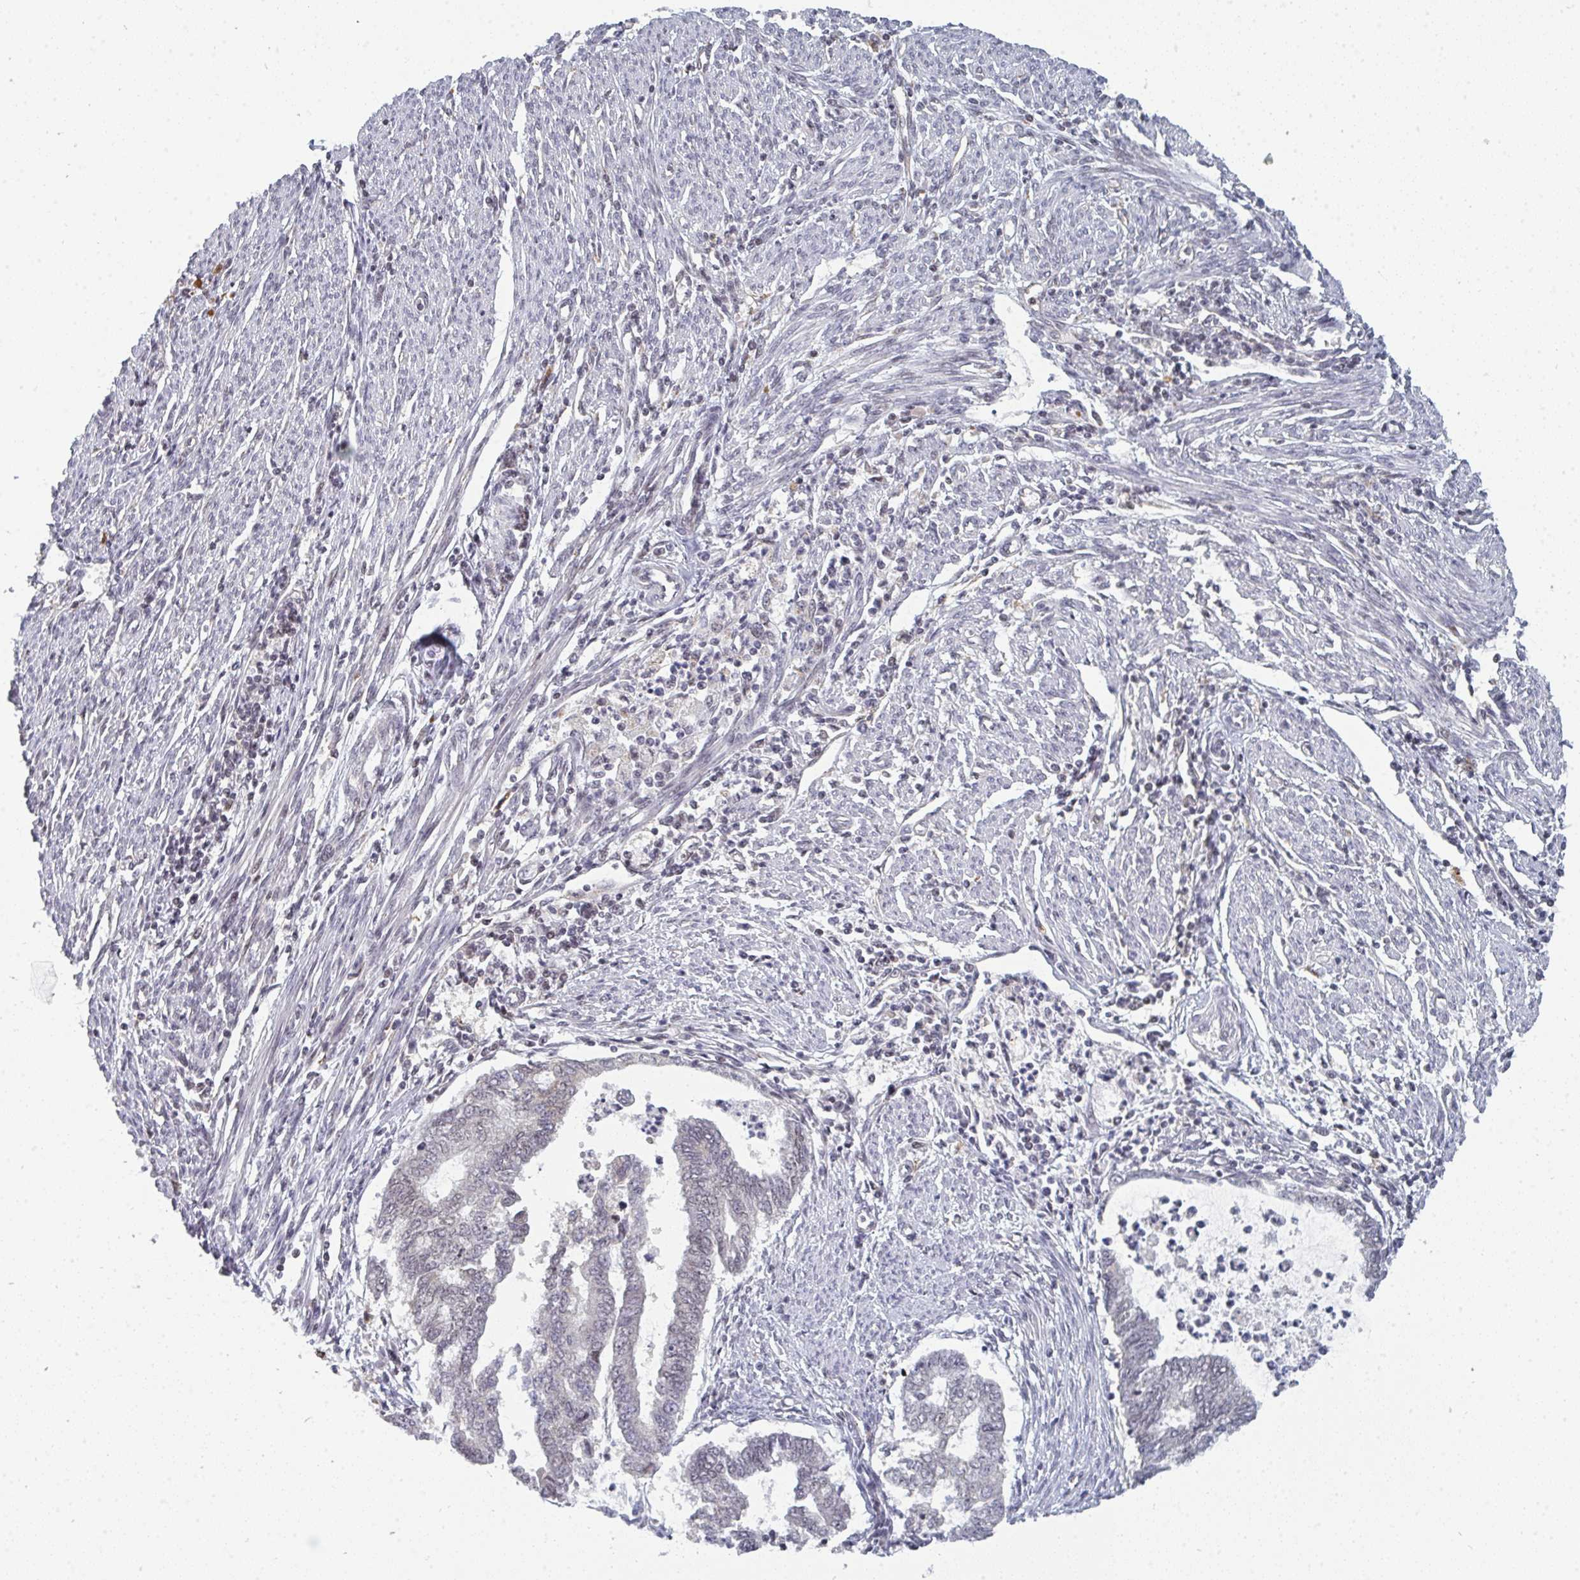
{"staining": {"intensity": "negative", "quantity": "none", "location": "none"}, "tissue": "endometrial cancer", "cell_type": "Tumor cells", "image_type": "cancer", "snomed": [{"axis": "morphology", "description": "Adenocarcinoma, NOS"}, {"axis": "topography", "description": "Endometrium"}], "caption": "Human adenocarcinoma (endometrial) stained for a protein using immunohistochemistry exhibits no expression in tumor cells.", "gene": "ATF1", "patient": {"sex": "female", "age": 79}}